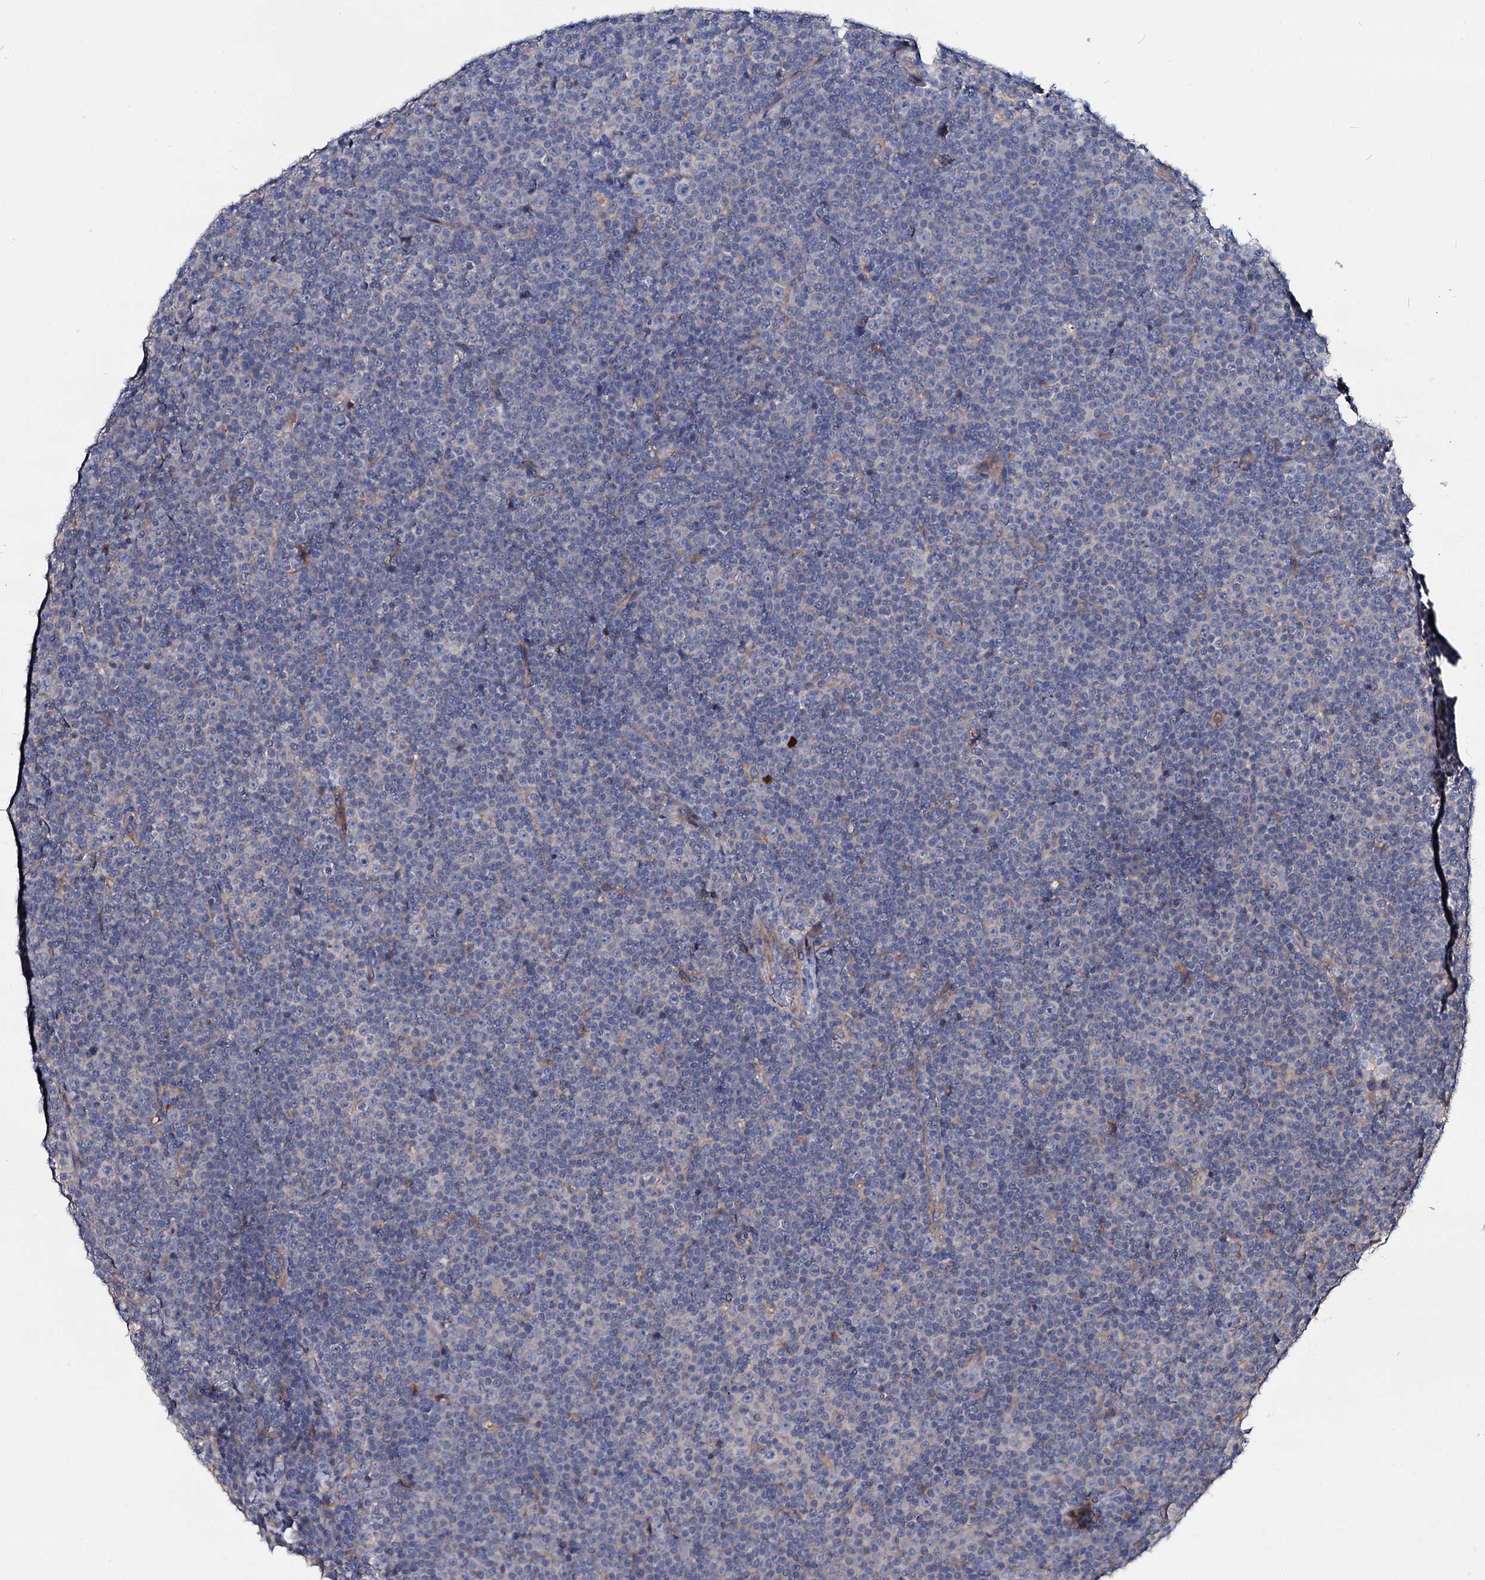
{"staining": {"intensity": "negative", "quantity": "none", "location": "none"}, "tissue": "lymphoma", "cell_type": "Tumor cells", "image_type": "cancer", "snomed": [{"axis": "morphology", "description": "Malignant lymphoma, non-Hodgkin's type, Low grade"}, {"axis": "topography", "description": "Lymph node"}], "caption": "This image is of malignant lymphoma, non-Hodgkin's type (low-grade) stained with immunohistochemistry to label a protein in brown with the nuclei are counter-stained blue. There is no expression in tumor cells.", "gene": "ACY3", "patient": {"sex": "female", "age": 67}}